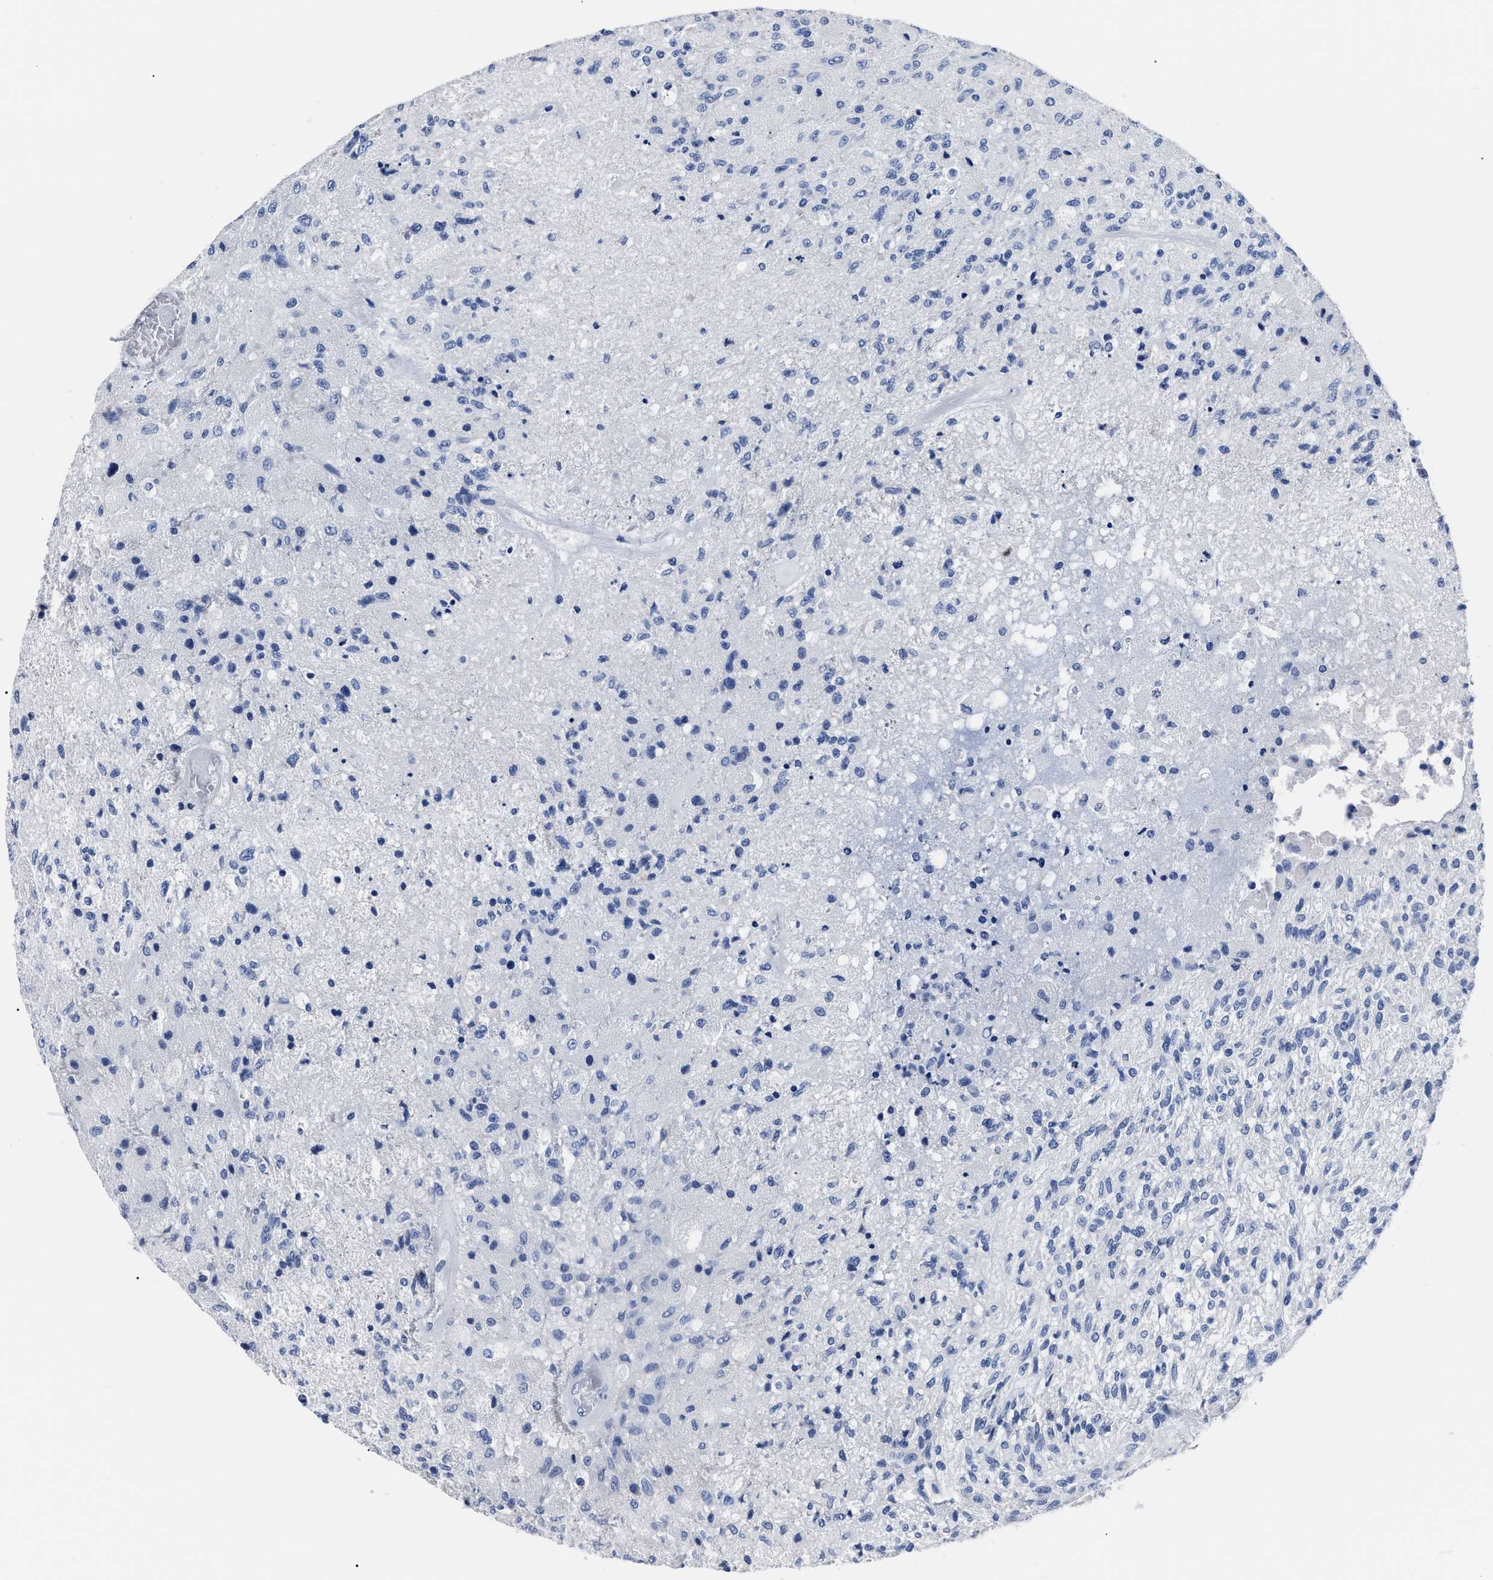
{"staining": {"intensity": "negative", "quantity": "none", "location": "none"}, "tissue": "glioma", "cell_type": "Tumor cells", "image_type": "cancer", "snomed": [{"axis": "morphology", "description": "Normal tissue, NOS"}, {"axis": "morphology", "description": "Glioma, malignant, High grade"}, {"axis": "topography", "description": "Cerebral cortex"}], "caption": "Malignant glioma (high-grade) was stained to show a protein in brown. There is no significant staining in tumor cells.", "gene": "ALPG", "patient": {"sex": "male", "age": 77}}